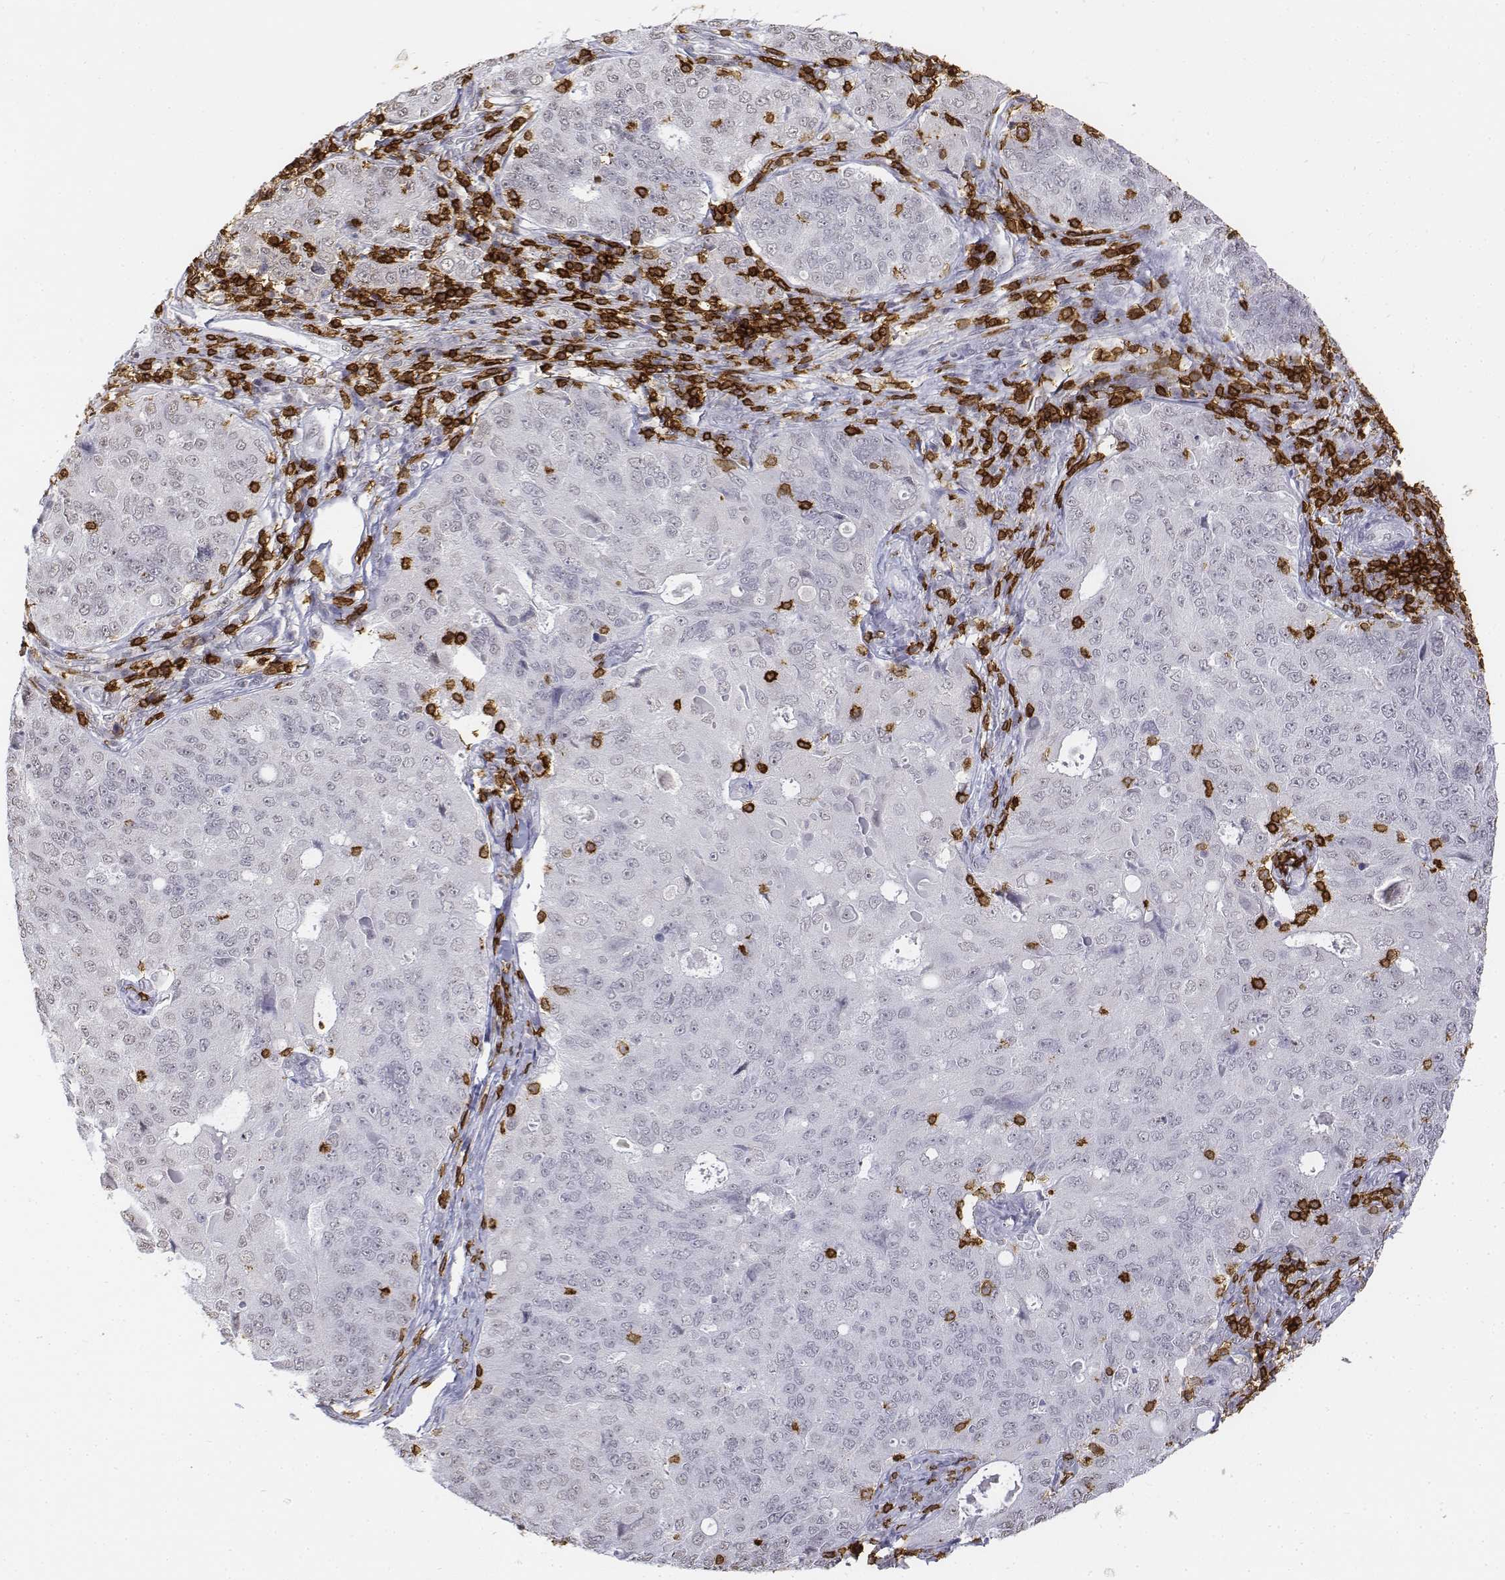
{"staining": {"intensity": "negative", "quantity": "none", "location": "none"}, "tissue": "endometrial cancer", "cell_type": "Tumor cells", "image_type": "cancer", "snomed": [{"axis": "morphology", "description": "Adenocarcinoma, NOS"}, {"axis": "topography", "description": "Endometrium"}], "caption": "The histopathology image shows no significant positivity in tumor cells of endometrial cancer. (Stains: DAB immunohistochemistry (IHC) with hematoxylin counter stain, Microscopy: brightfield microscopy at high magnification).", "gene": "CD3E", "patient": {"sex": "female", "age": 43}}